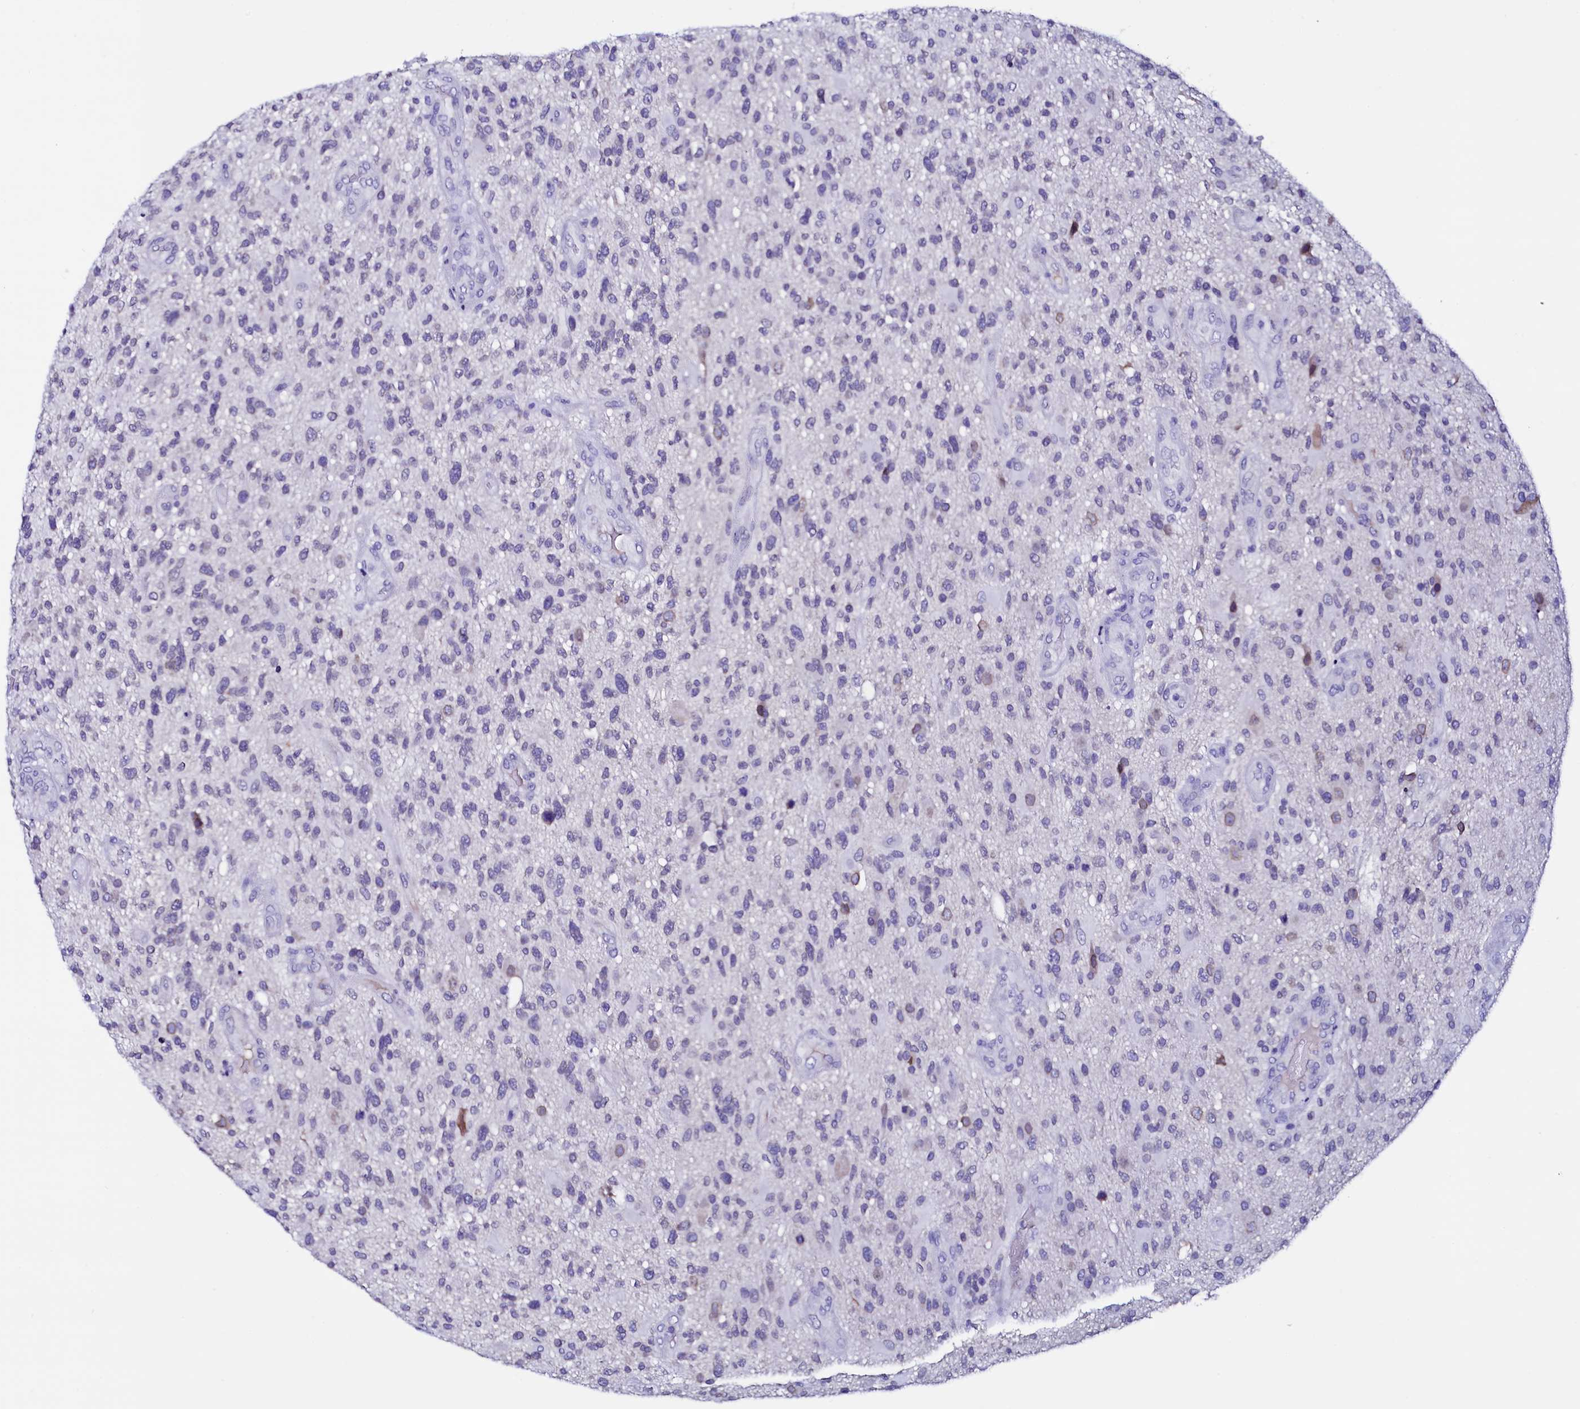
{"staining": {"intensity": "negative", "quantity": "none", "location": "none"}, "tissue": "glioma", "cell_type": "Tumor cells", "image_type": "cancer", "snomed": [{"axis": "morphology", "description": "Glioma, malignant, High grade"}, {"axis": "topography", "description": "Brain"}], "caption": "An IHC image of malignant high-grade glioma is shown. There is no staining in tumor cells of malignant high-grade glioma.", "gene": "HAND1", "patient": {"sex": "male", "age": 47}}